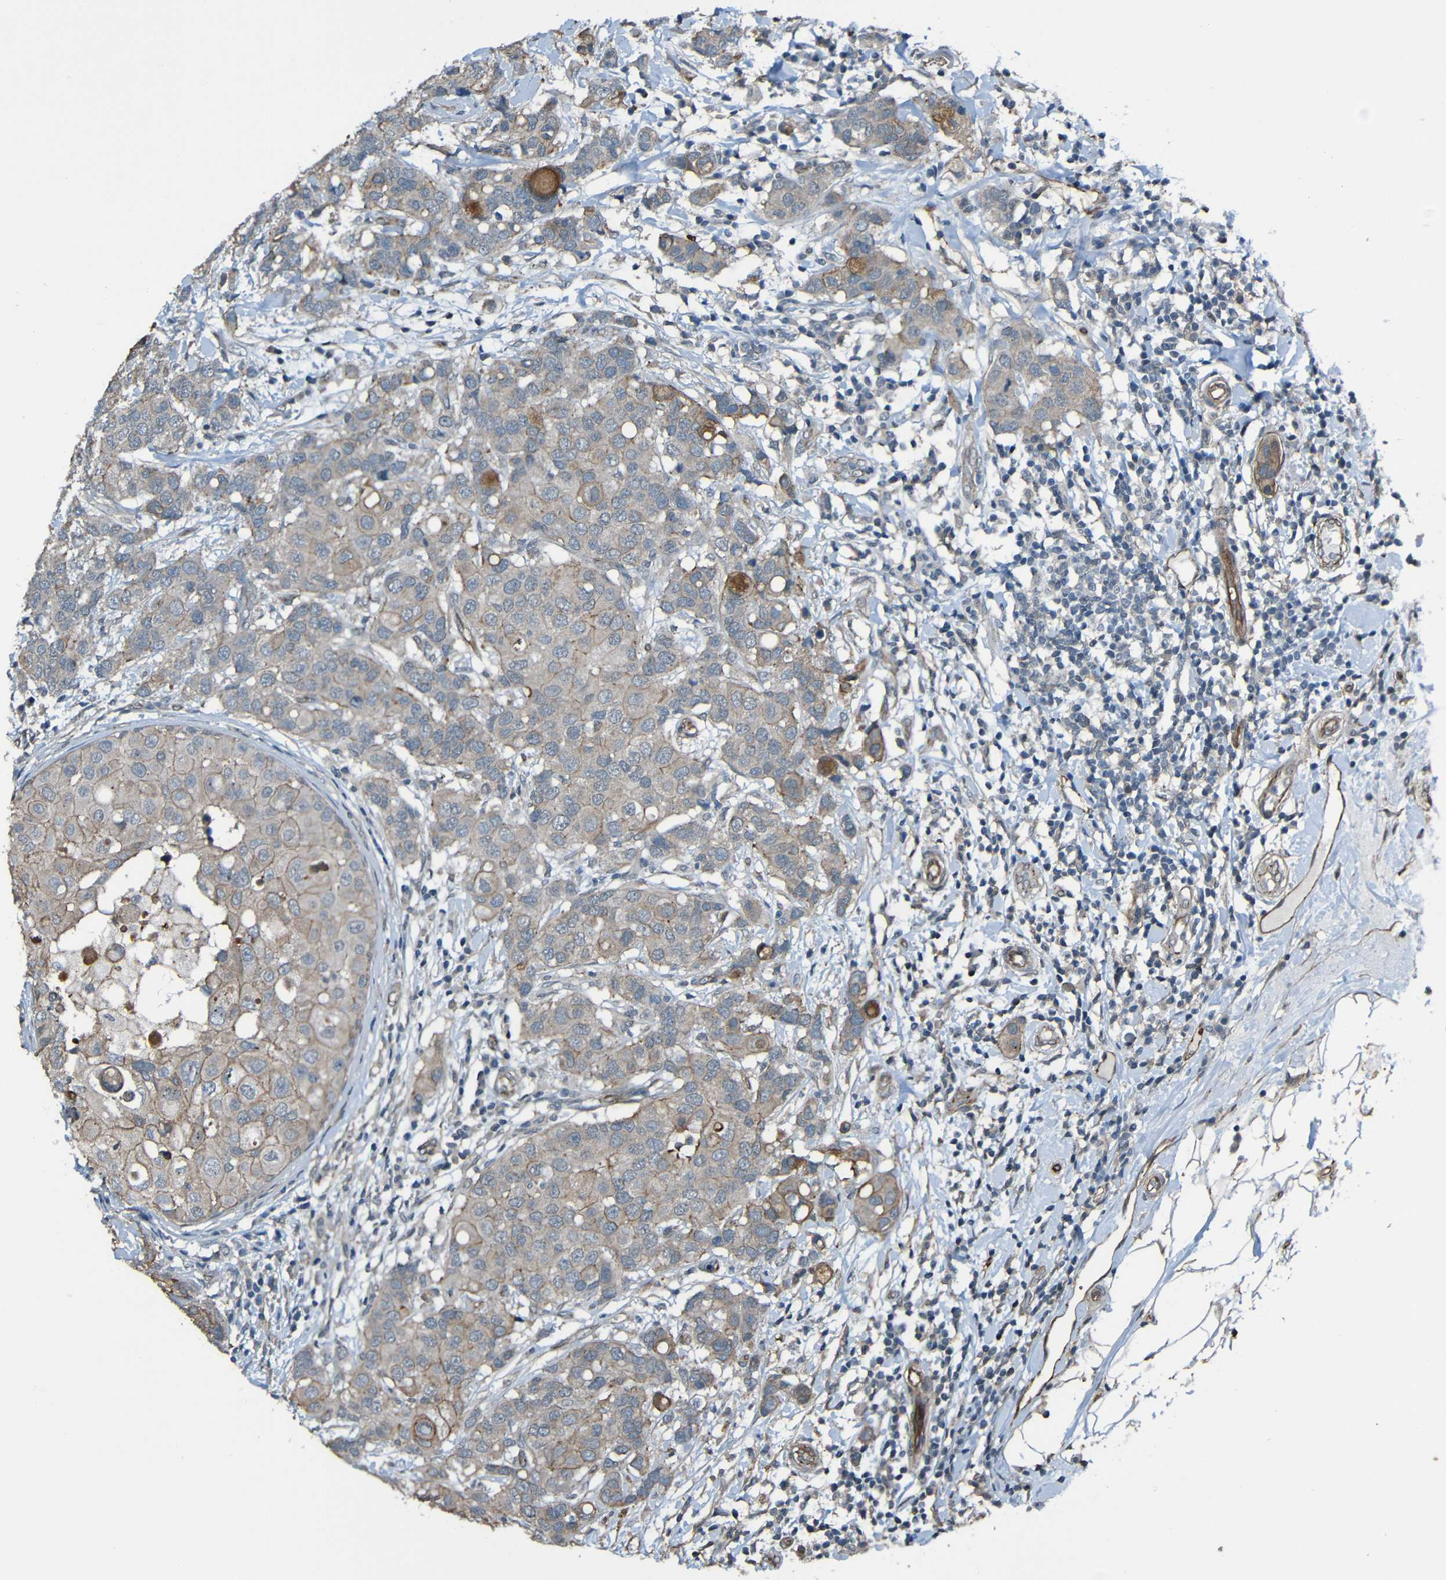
{"staining": {"intensity": "weak", "quantity": ">75%", "location": "cytoplasmic/membranous"}, "tissue": "breast cancer", "cell_type": "Tumor cells", "image_type": "cancer", "snomed": [{"axis": "morphology", "description": "Duct carcinoma"}, {"axis": "topography", "description": "Breast"}], "caption": "Human breast cancer stained with a protein marker reveals weak staining in tumor cells.", "gene": "LGR5", "patient": {"sex": "female", "age": 27}}